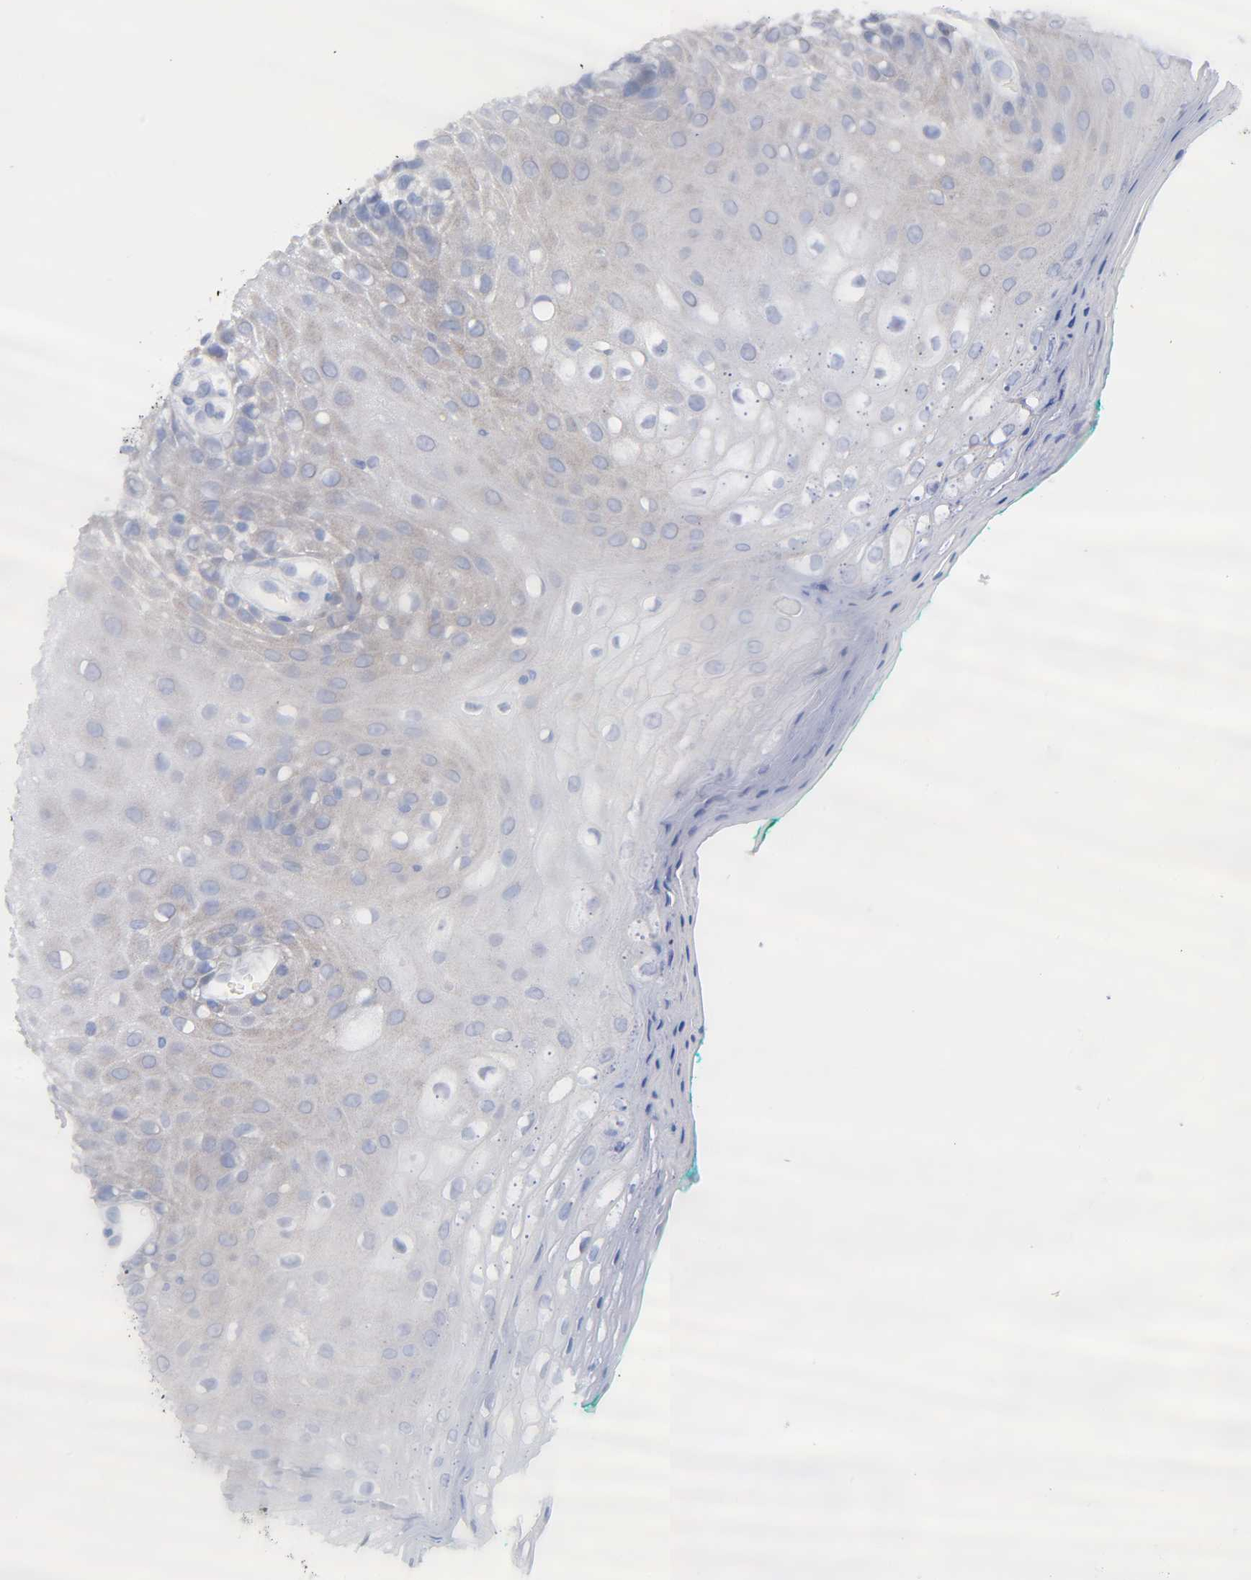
{"staining": {"intensity": "weak", "quantity": "<25%", "location": "cytoplasmic/membranous"}, "tissue": "oral mucosa", "cell_type": "Squamous epithelial cells", "image_type": "normal", "snomed": [{"axis": "morphology", "description": "Normal tissue, NOS"}, {"axis": "morphology", "description": "Squamous cell carcinoma, NOS"}, {"axis": "topography", "description": "Skeletal muscle"}, {"axis": "topography", "description": "Oral tissue"}, {"axis": "topography", "description": "Head-Neck"}], "caption": "This is a image of immunohistochemistry staining of normal oral mucosa, which shows no expression in squamous epithelial cells. The staining is performed using DAB brown chromogen with nuclei counter-stained in using hematoxylin.", "gene": "STK38", "patient": {"sex": "female", "age": 84}}